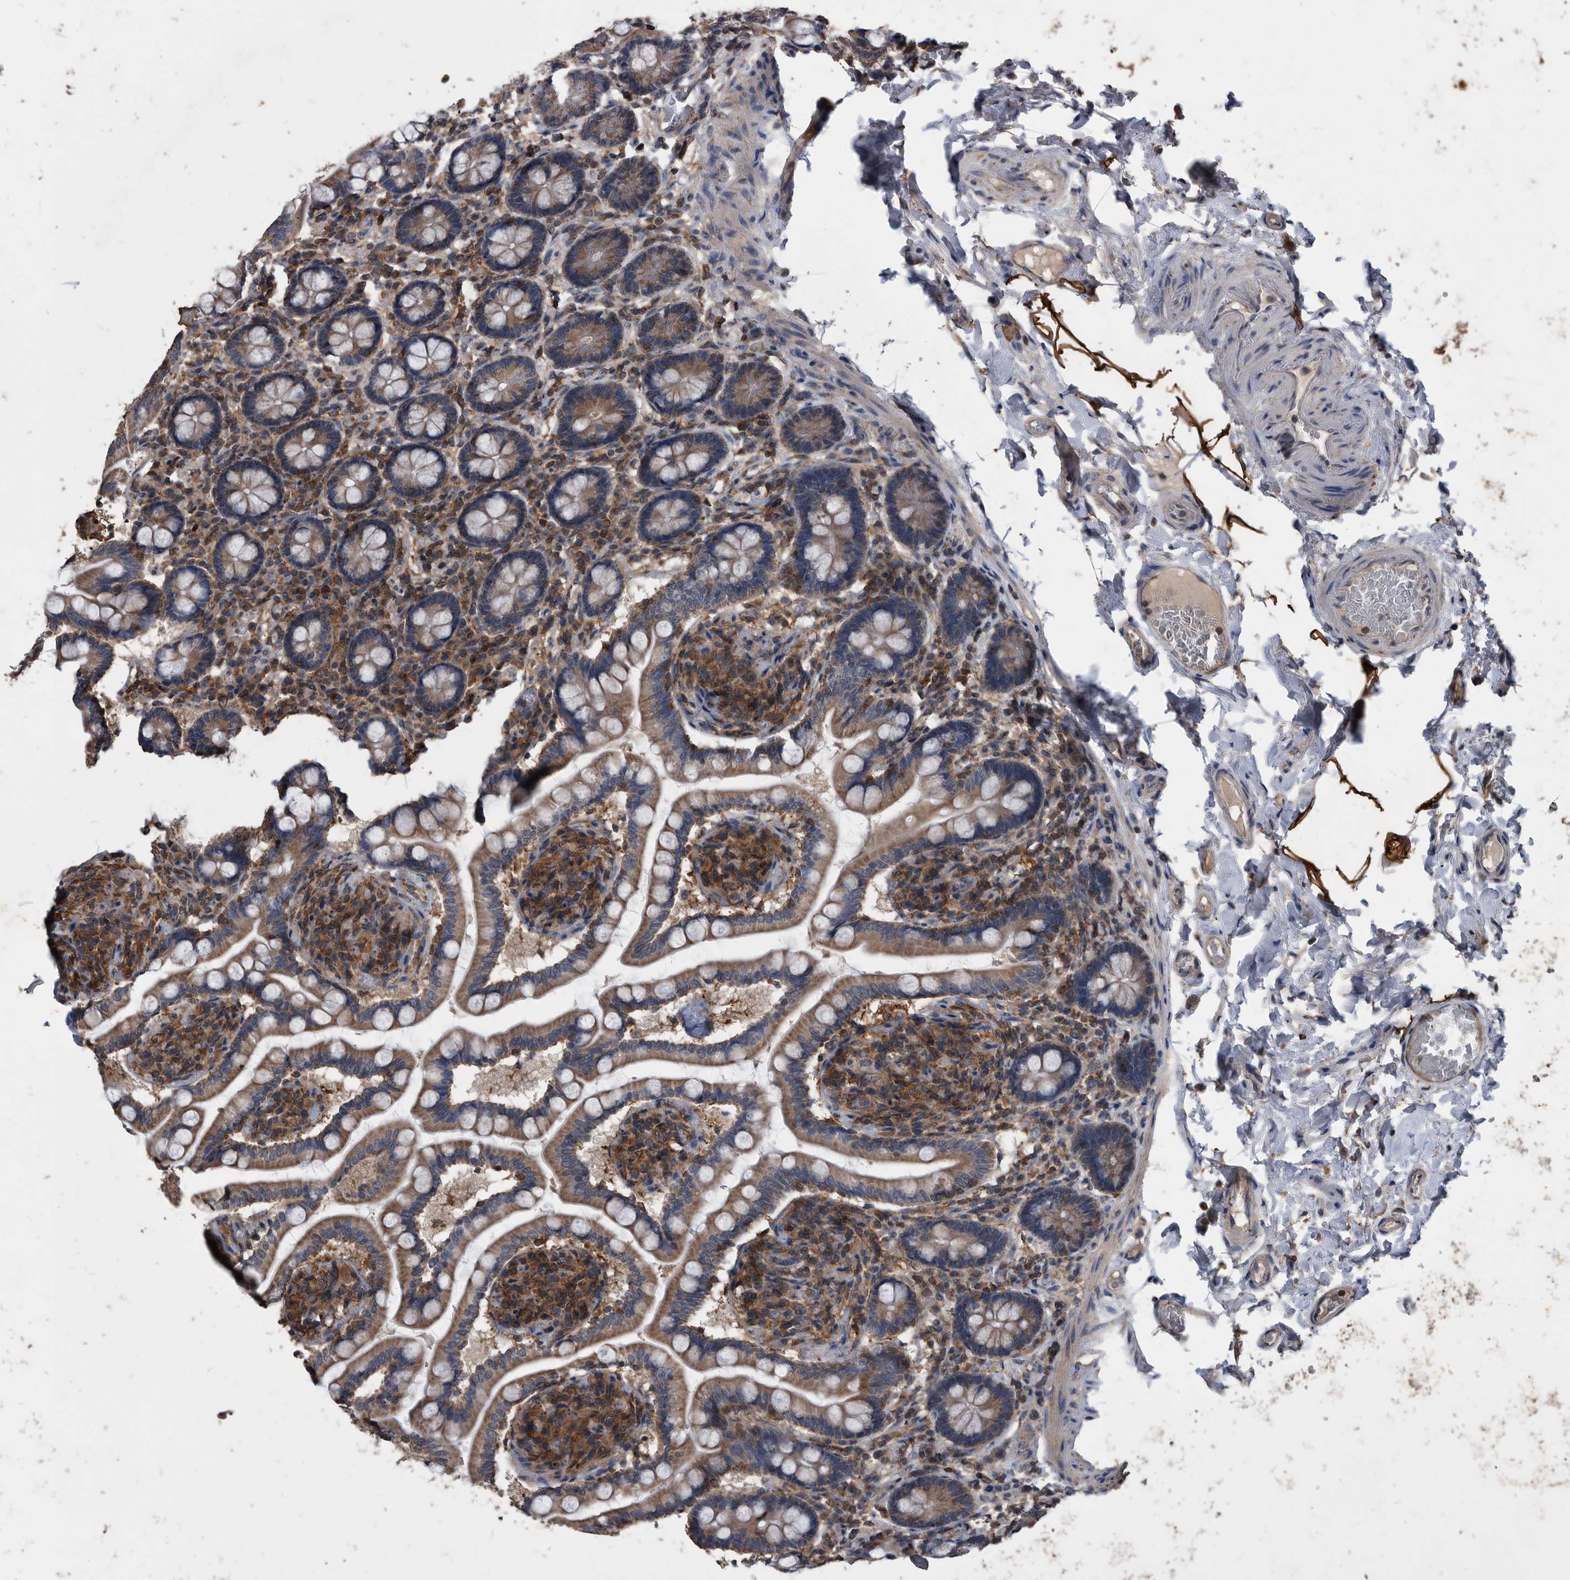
{"staining": {"intensity": "weak", "quantity": ">75%", "location": "cytoplasmic/membranous"}, "tissue": "small intestine", "cell_type": "Glandular cells", "image_type": "normal", "snomed": [{"axis": "morphology", "description": "Normal tissue, NOS"}, {"axis": "topography", "description": "Small intestine"}], "caption": "Small intestine stained with a brown dye demonstrates weak cytoplasmic/membranous positive expression in approximately >75% of glandular cells.", "gene": "NRBP1", "patient": {"sex": "female", "age": 64}}